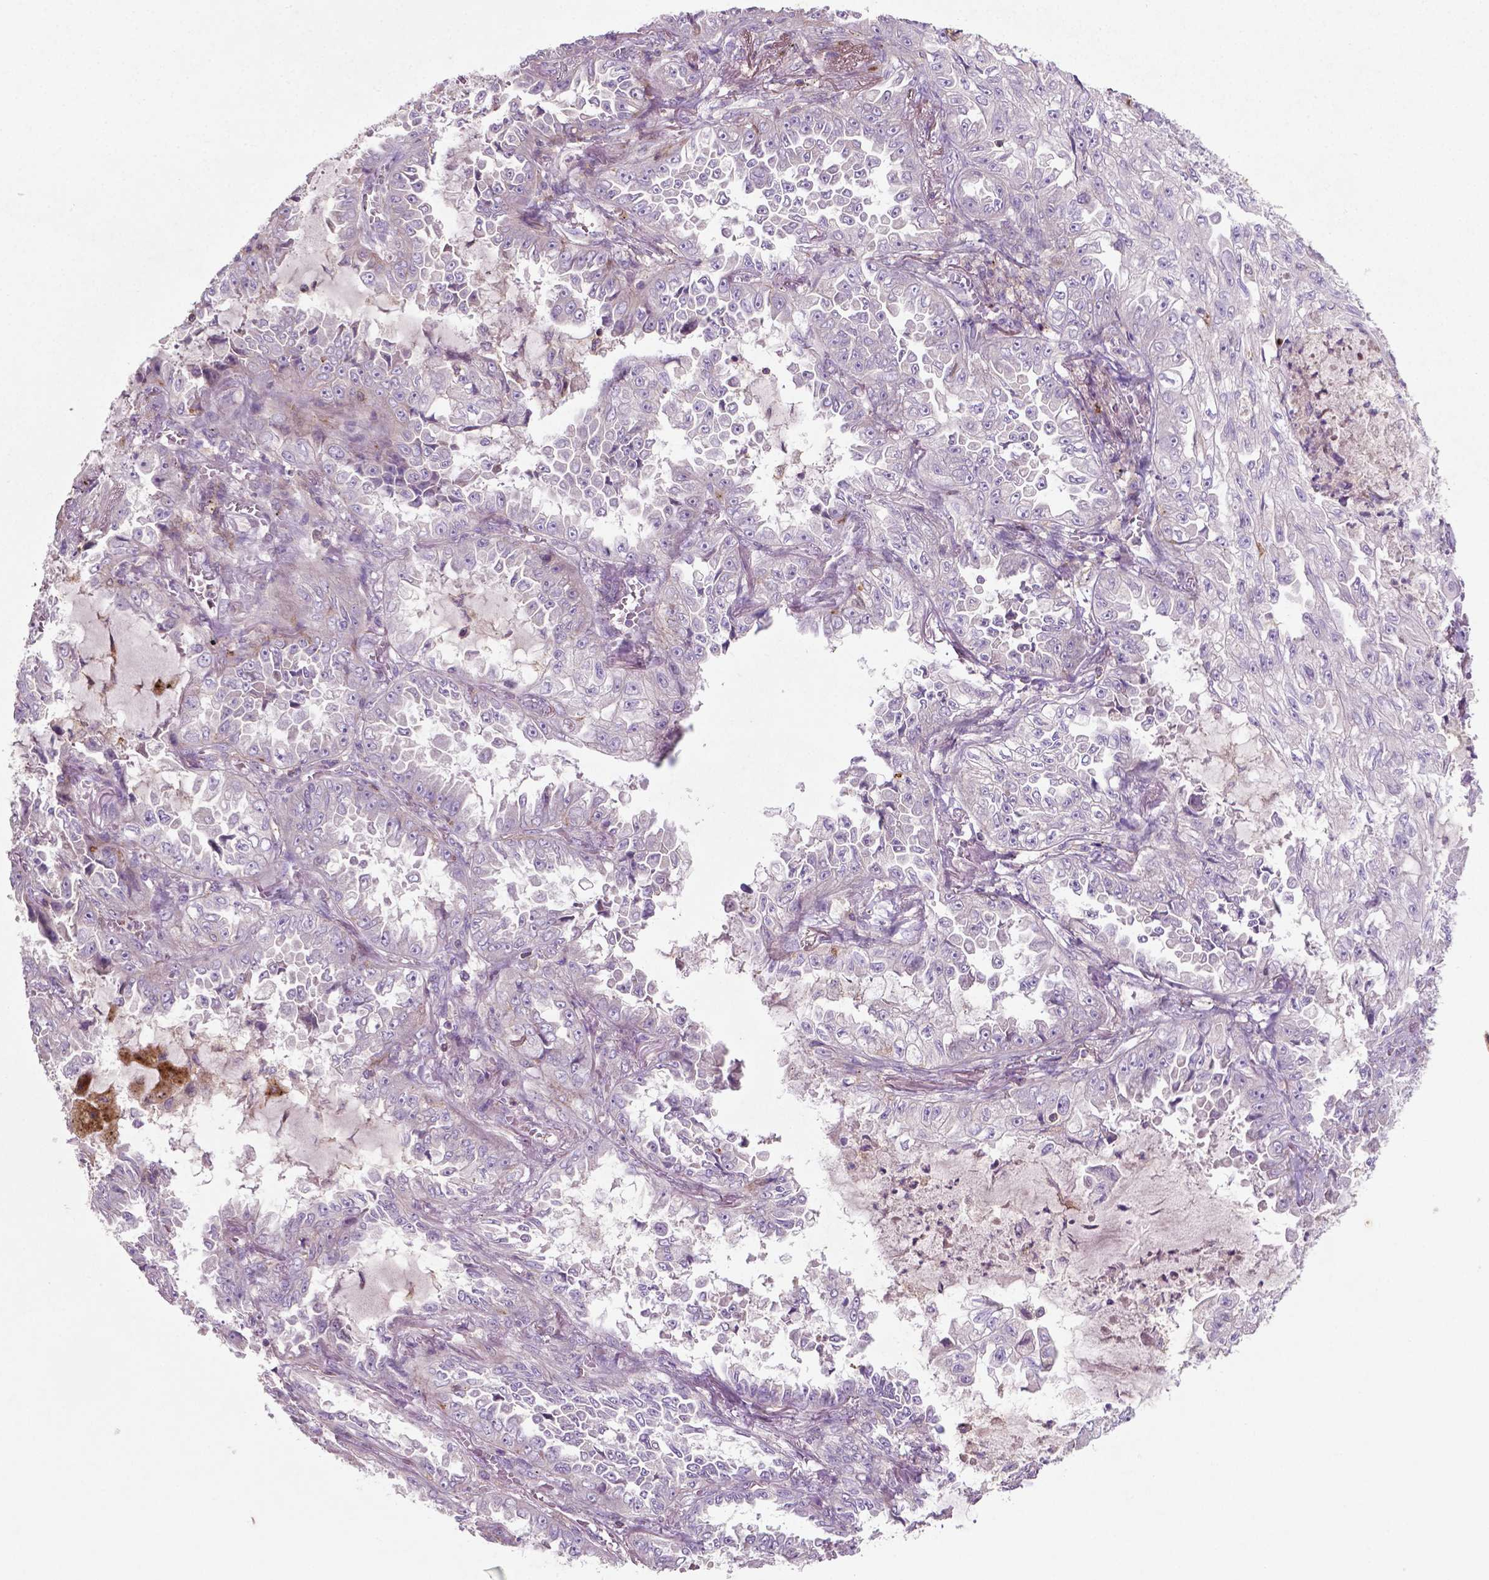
{"staining": {"intensity": "moderate", "quantity": "<25%", "location": "cytoplasmic/membranous"}, "tissue": "lung cancer", "cell_type": "Tumor cells", "image_type": "cancer", "snomed": [{"axis": "morphology", "description": "Adenocarcinoma, NOS"}, {"axis": "topography", "description": "Lung"}], "caption": "Brown immunohistochemical staining in lung cancer (adenocarcinoma) shows moderate cytoplasmic/membranous expression in about <25% of tumor cells.", "gene": "BMP4", "patient": {"sex": "female", "age": 52}}